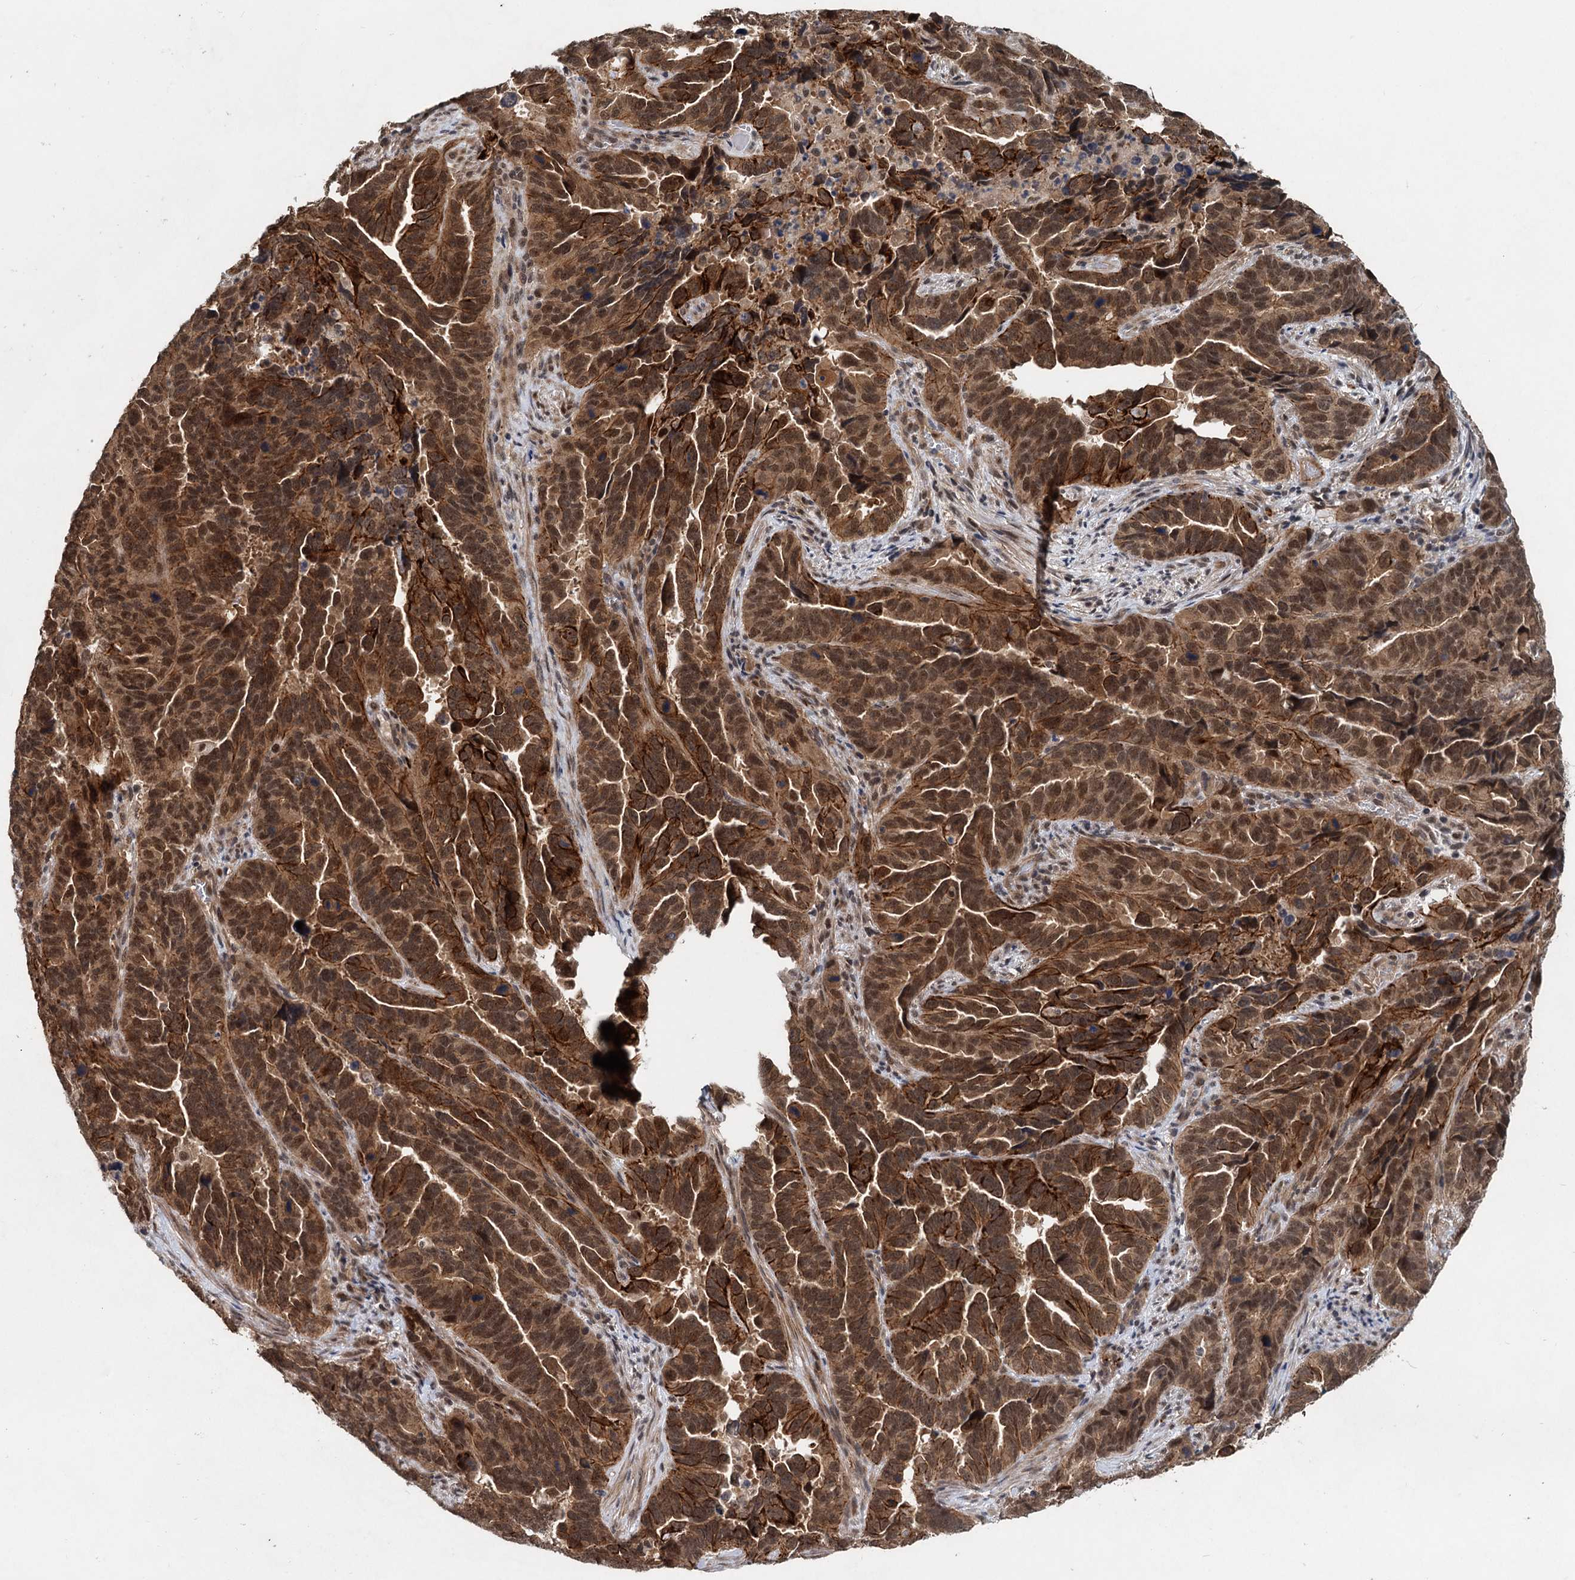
{"staining": {"intensity": "strong", "quantity": ">75%", "location": "cytoplasmic/membranous,nuclear"}, "tissue": "endometrial cancer", "cell_type": "Tumor cells", "image_type": "cancer", "snomed": [{"axis": "morphology", "description": "Adenocarcinoma, NOS"}, {"axis": "topography", "description": "Endometrium"}], "caption": "Immunohistochemical staining of human adenocarcinoma (endometrial) reveals strong cytoplasmic/membranous and nuclear protein staining in approximately >75% of tumor cells.", "gene": "RITA1", "patient": {"sex": "female", "age": 65}}